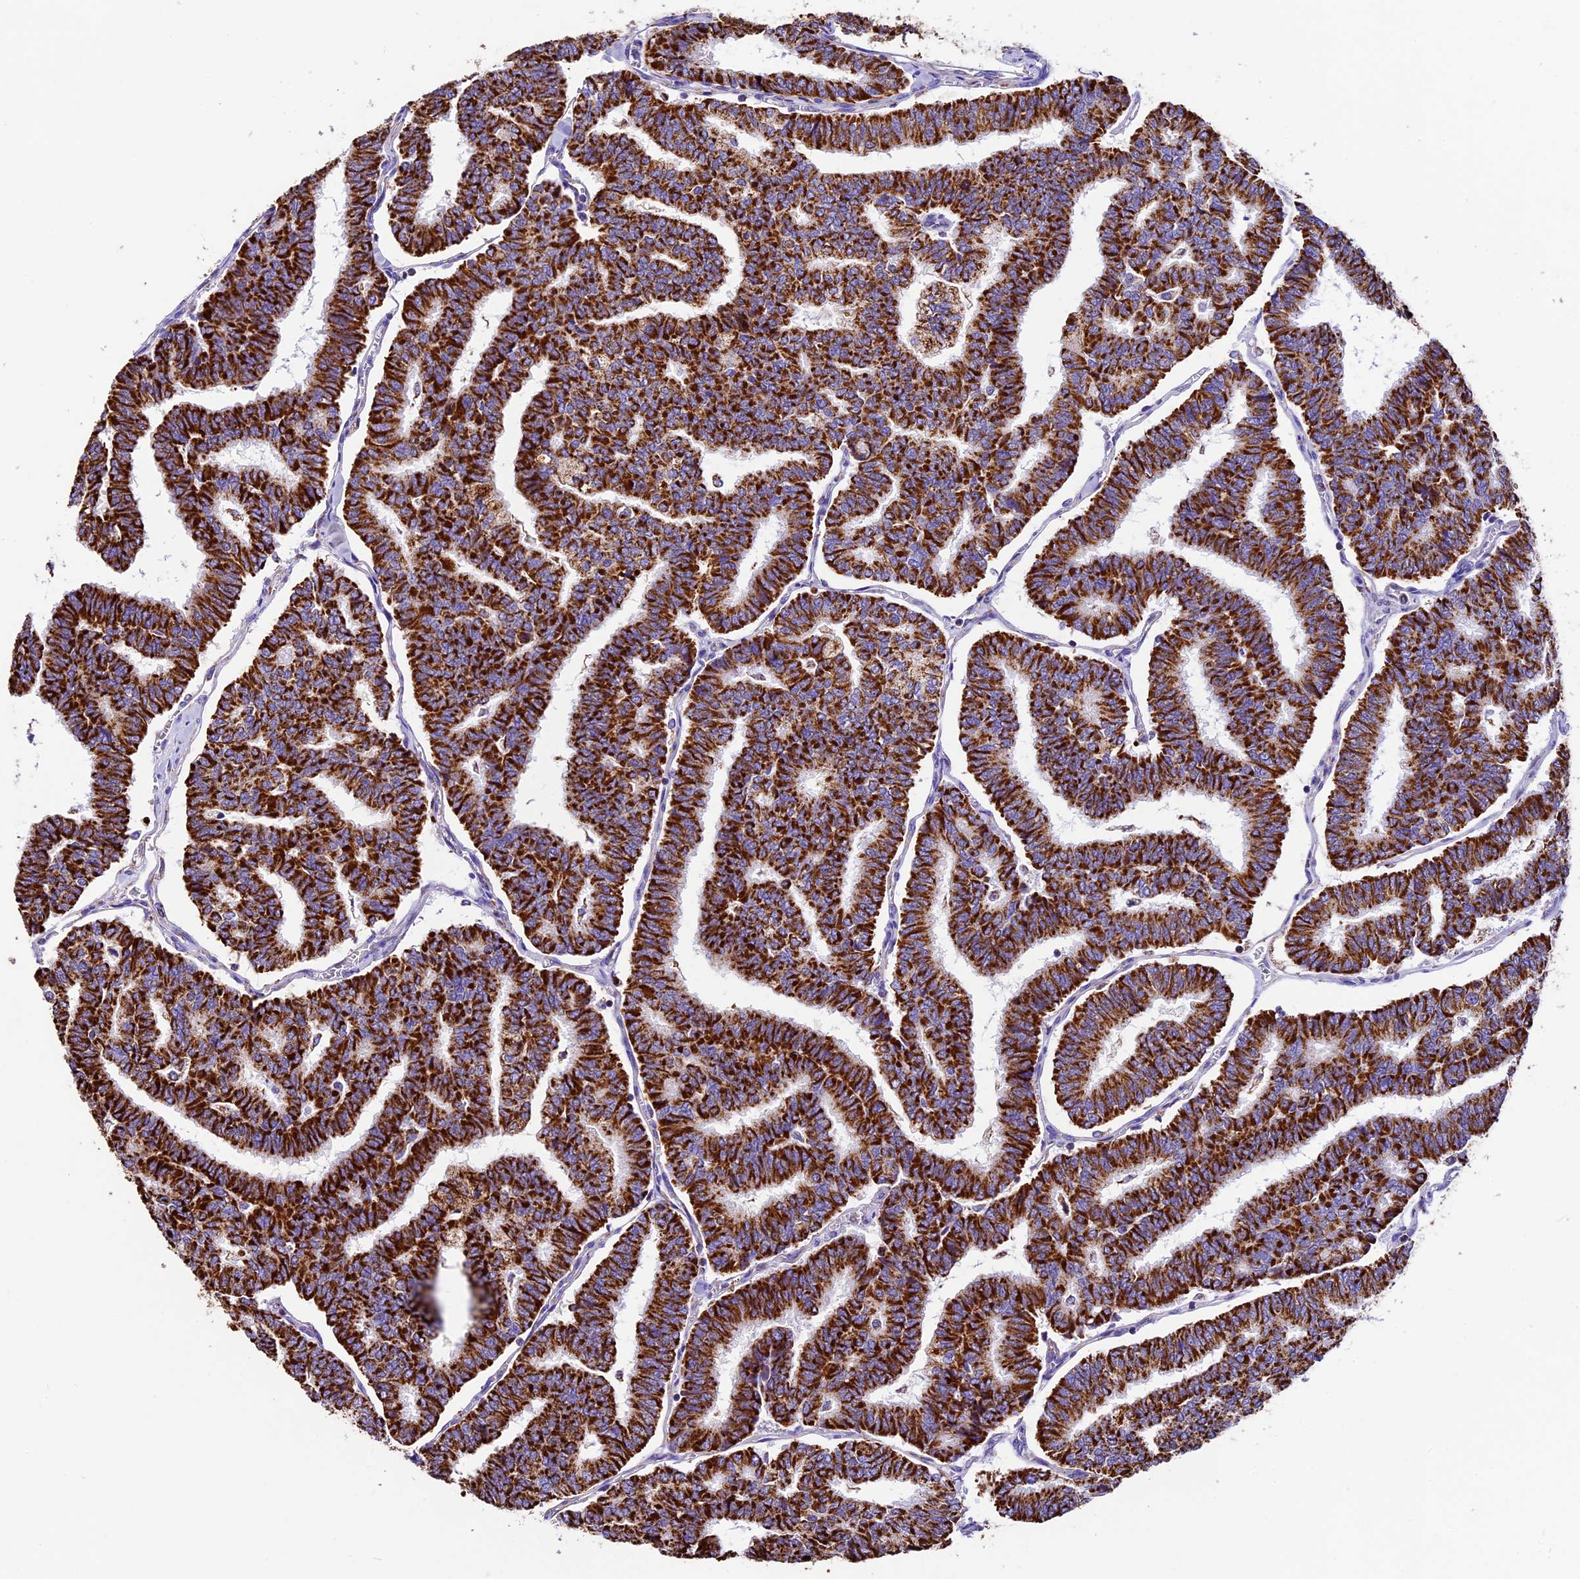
{"staining": {"intensity": "strong", "quantity": ">75%", "location": "cytoplasmic/membranous"}, "tissue": "thyroid cancer", "cell_type": "Tumor cells", "image_type": "cancer", "snomed": [{"axis": "morphology", "description": "Papillary adenocarcinoma, NOS"}, {"axis": "topography", "description": "Thyroid gland"}], "caption": "Strong cytoplasmic/membranous protein staining is identified in about >75% of tumor cells in thyroid cancer (papillary adenocarcinoma).", "gene": "DCAF5", "patient": {"sex": "female", "age": 35}}